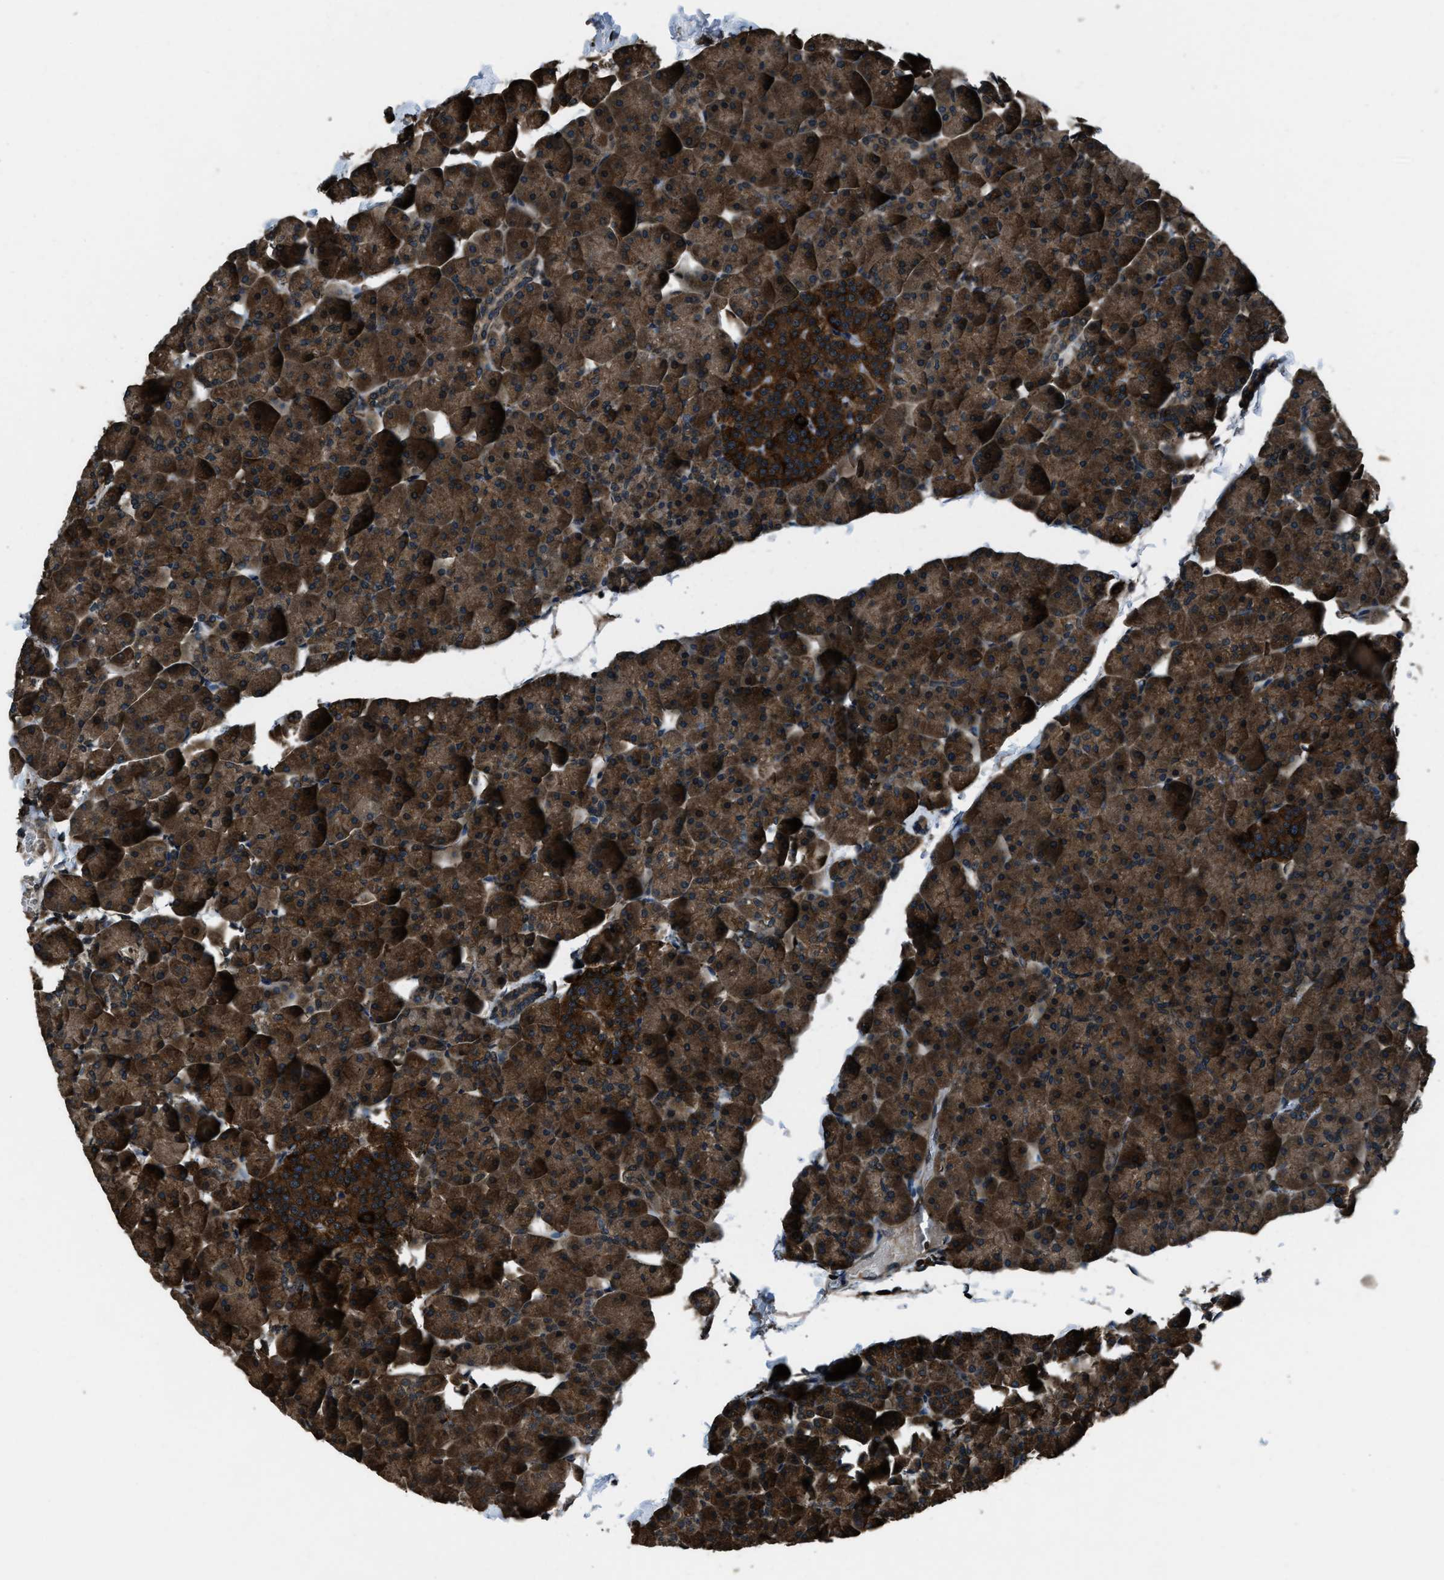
{"staining": {"intensity": "strong", "quantity": ">75%", "location": "cytoplasmic/membranous"}, "tissue": "pancreas", "cell_type": "Exocrine glandular cells", "image_type": "normal", "snomed": [{"axis": "morphology", "description": "Normal tissue, NOS"}, {"axis": "topography", "description": "Pancreas"}], "caption": "Immunohistochemistry (IHC) (DAB) staining of benign pancreas reveals strong cytoplasmic/membranous protein expression in approximately >75% of exocrine glandular cells.", "gene": "TRIM4", "patient": {"sex": "male", "age": 35}}